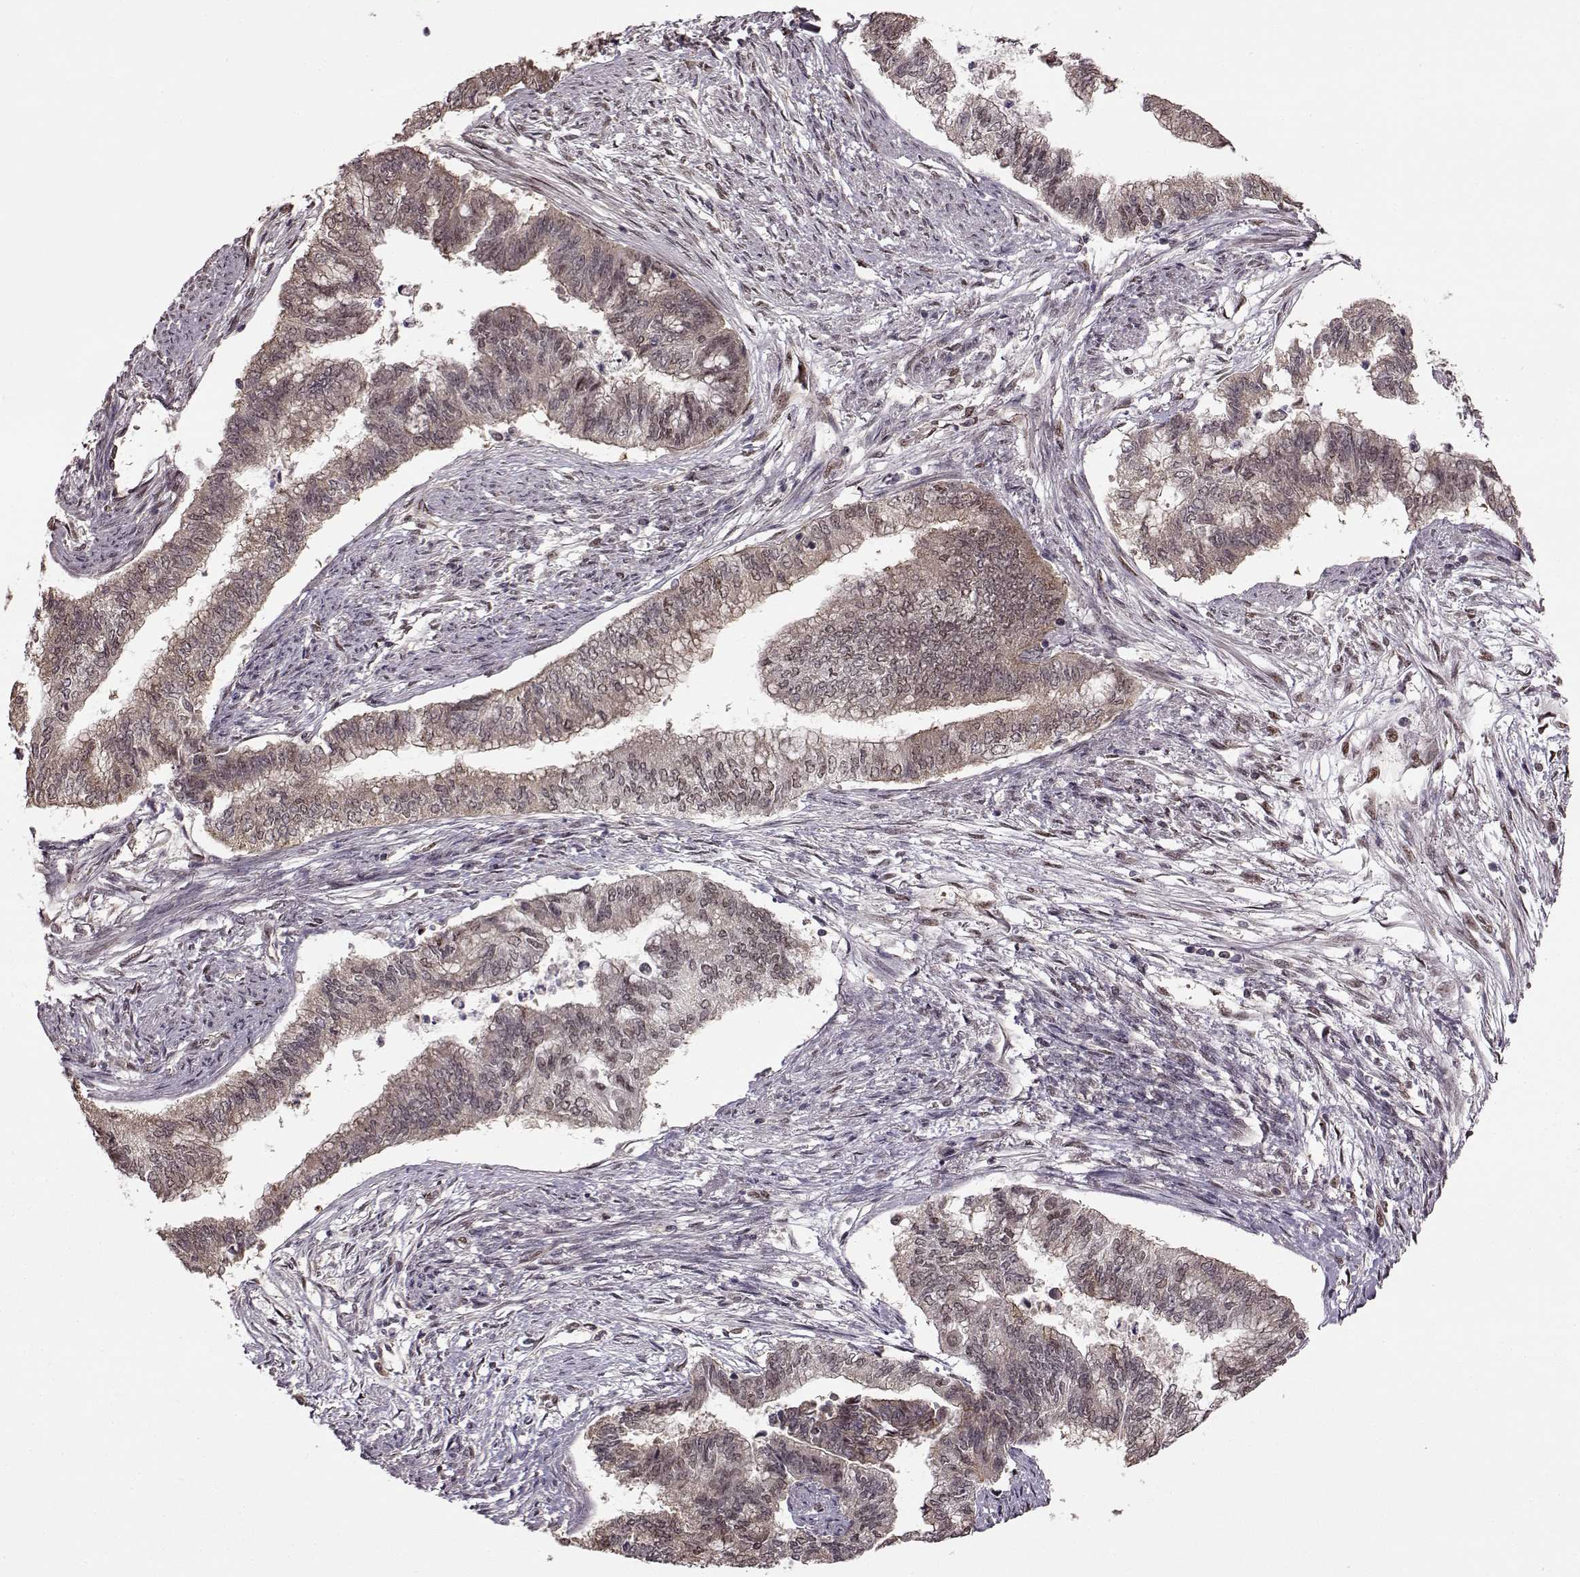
{"staining": {"intensity": "moderate", "quantity": "25%-75%", "location": "nuclear"}, "tissue": "endometrial cancer", "cell_type": "Tumor cells", "image_type": "cancer", "snomed": [{"axis": "morphology", "description": "Adenocarcinoma, NOS"}, {"axis": "topography", "description": "Endometrium"}], "caption": "Immunohistochemistry photomicrograph of endometrial cancer stained for a protein (brown), which shows medium levels of moderate nuclear positivity in about 25%-75% of tumor cells.", "gene": "FTO", "patient": {"sex": "female", "age": 65}}